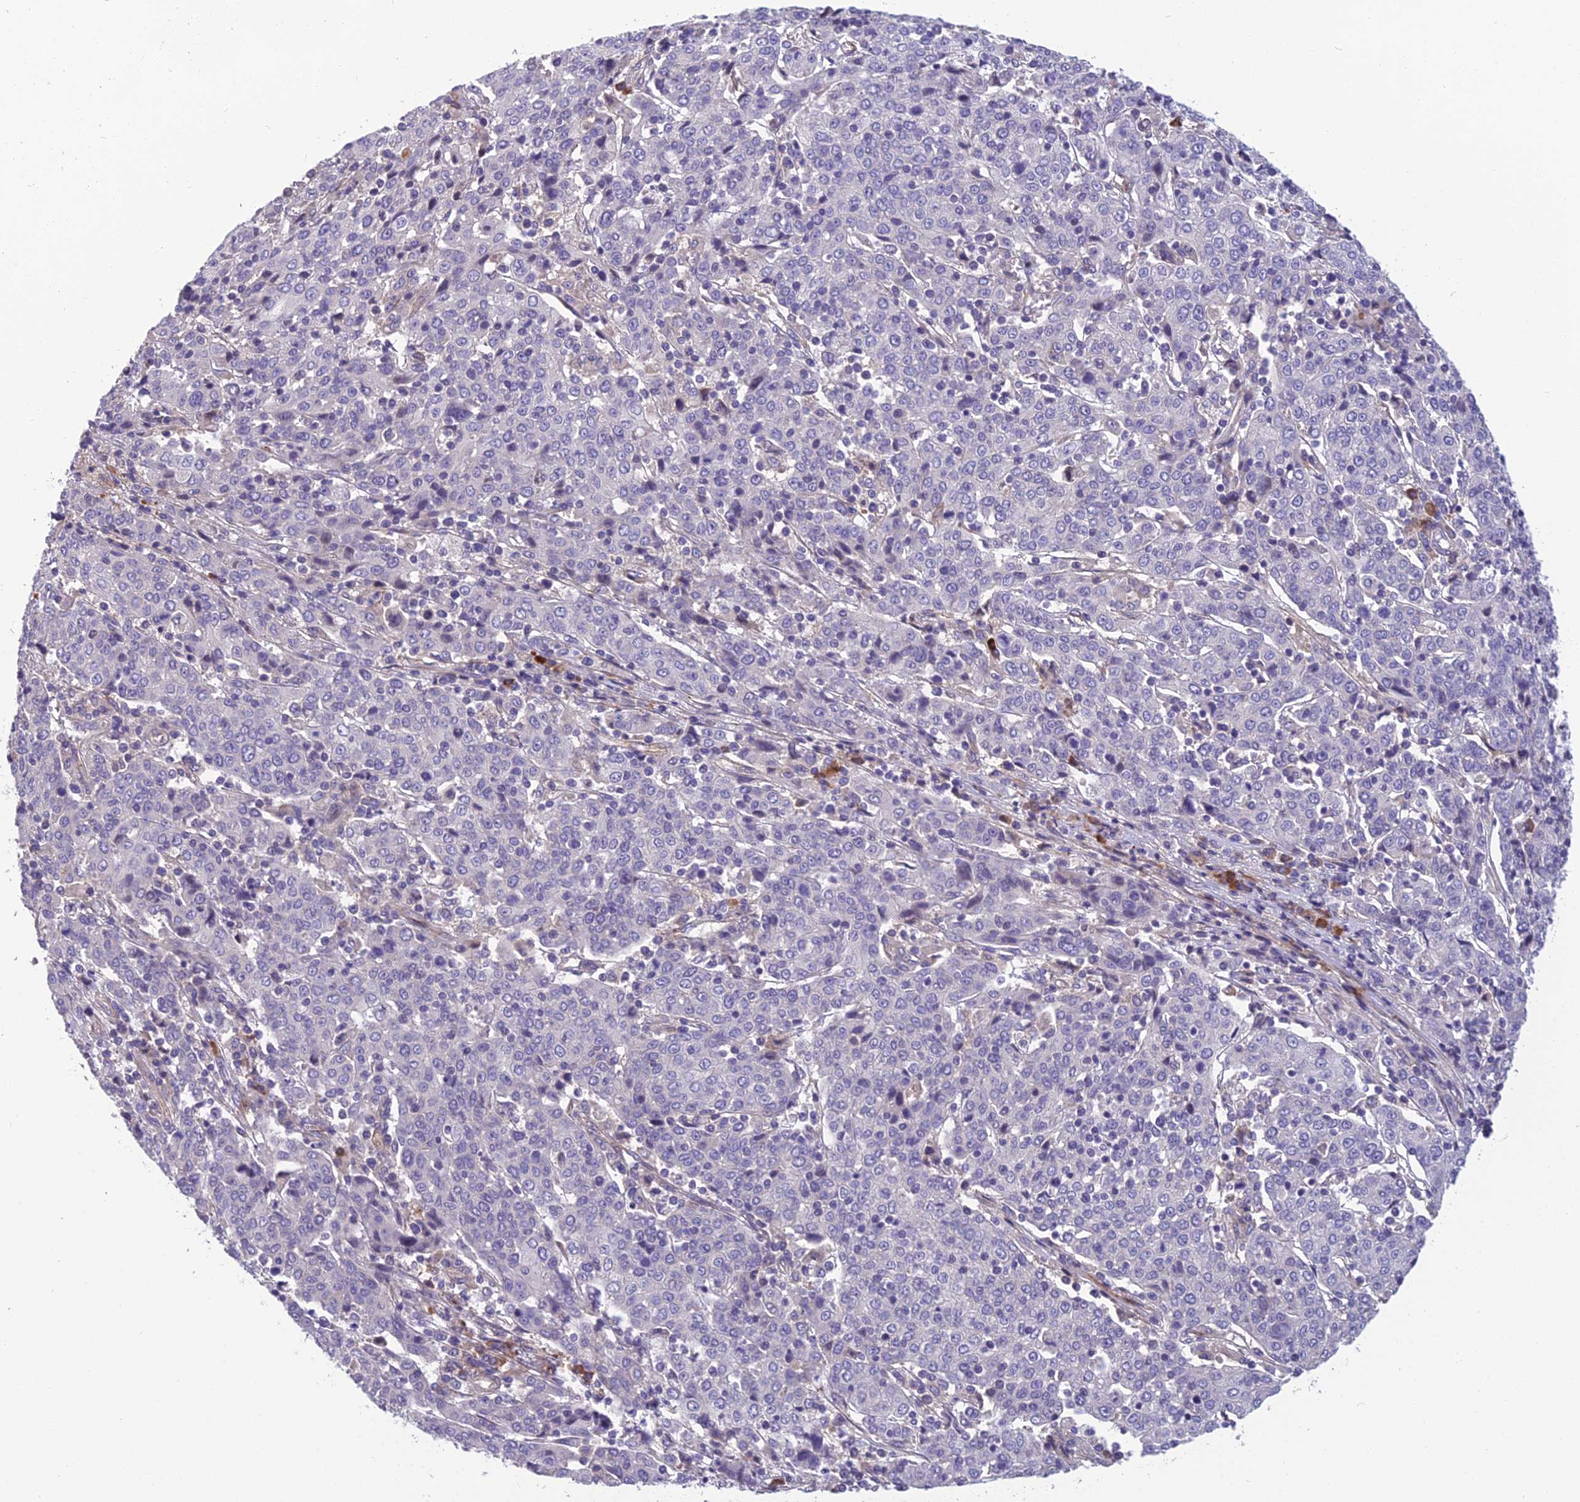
{"staining": {"intensity": "negative", "quantity": "none", "location": "none"}, "tissue": "cervical cancer", "cell_type": "Tumor cells", "image_type": "cancer", "snomed": [{"axis": "morphology", "description": "Squamous cell carcinoma, NOS"}, {"axis": "topography", "description": "Cervix"}], "caption": "Immunohistochemical staining of human cervical cancer exhibits no significant staining in tumor cells.", "gene": "TSPAN15", "patient": {"sex": "female", "age": 67}}